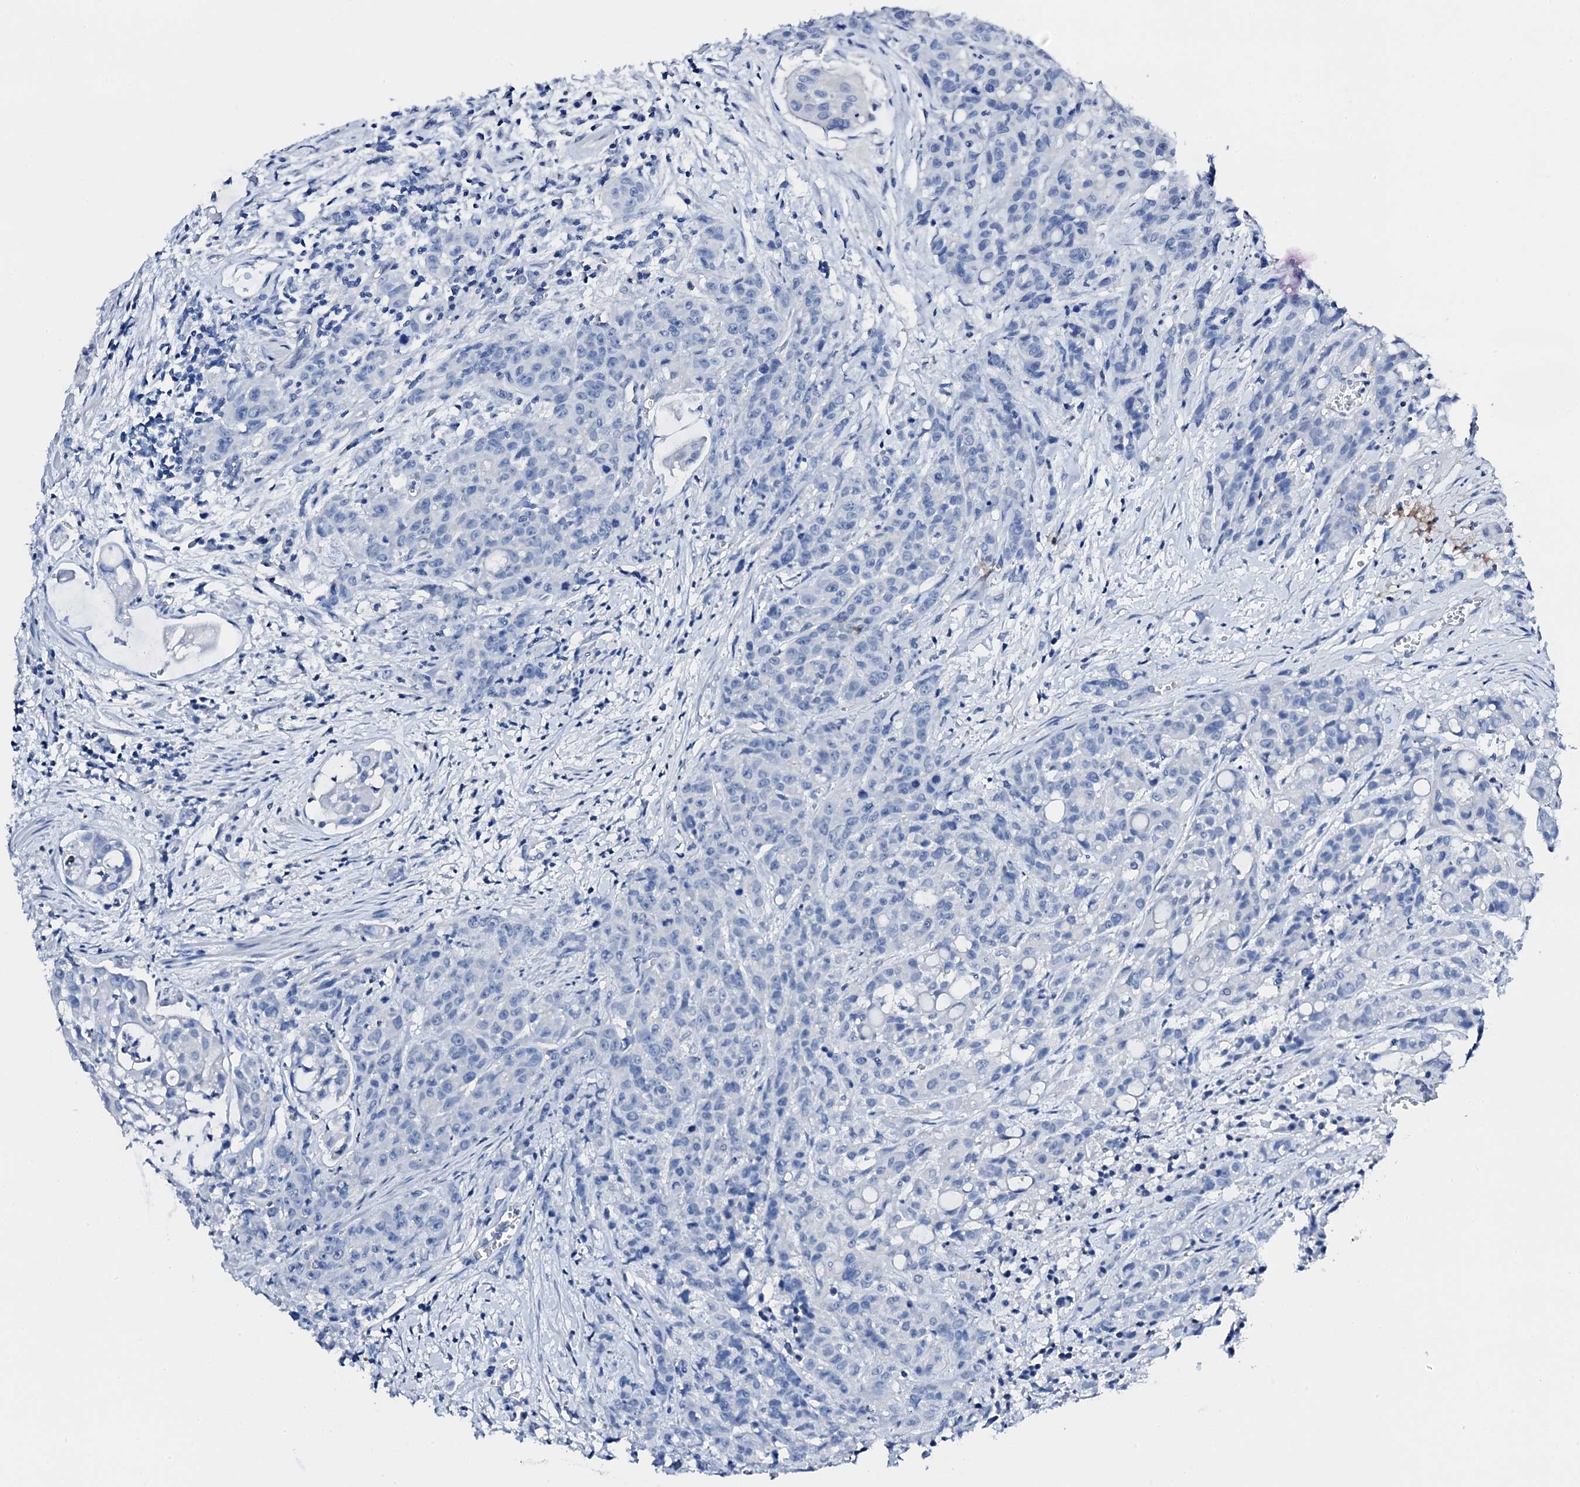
{"staining": {"intensity": "negative", "quantity": "none", "location": "none"}, "tissue": "colorectal cancer", "cell_type": "Tumor cells", "image_type": "cancer", "snomed": [{"axis": "morphology", "description": "Adenocarcinoma, NOS"}, {"axis": "topography", "description": "Colon"}], "caption": "Tumor cells show no significant positivity in colorectal adenocarcinoma.", "gene": "PTH", "patient": {"sex": "male", "age": 62}}